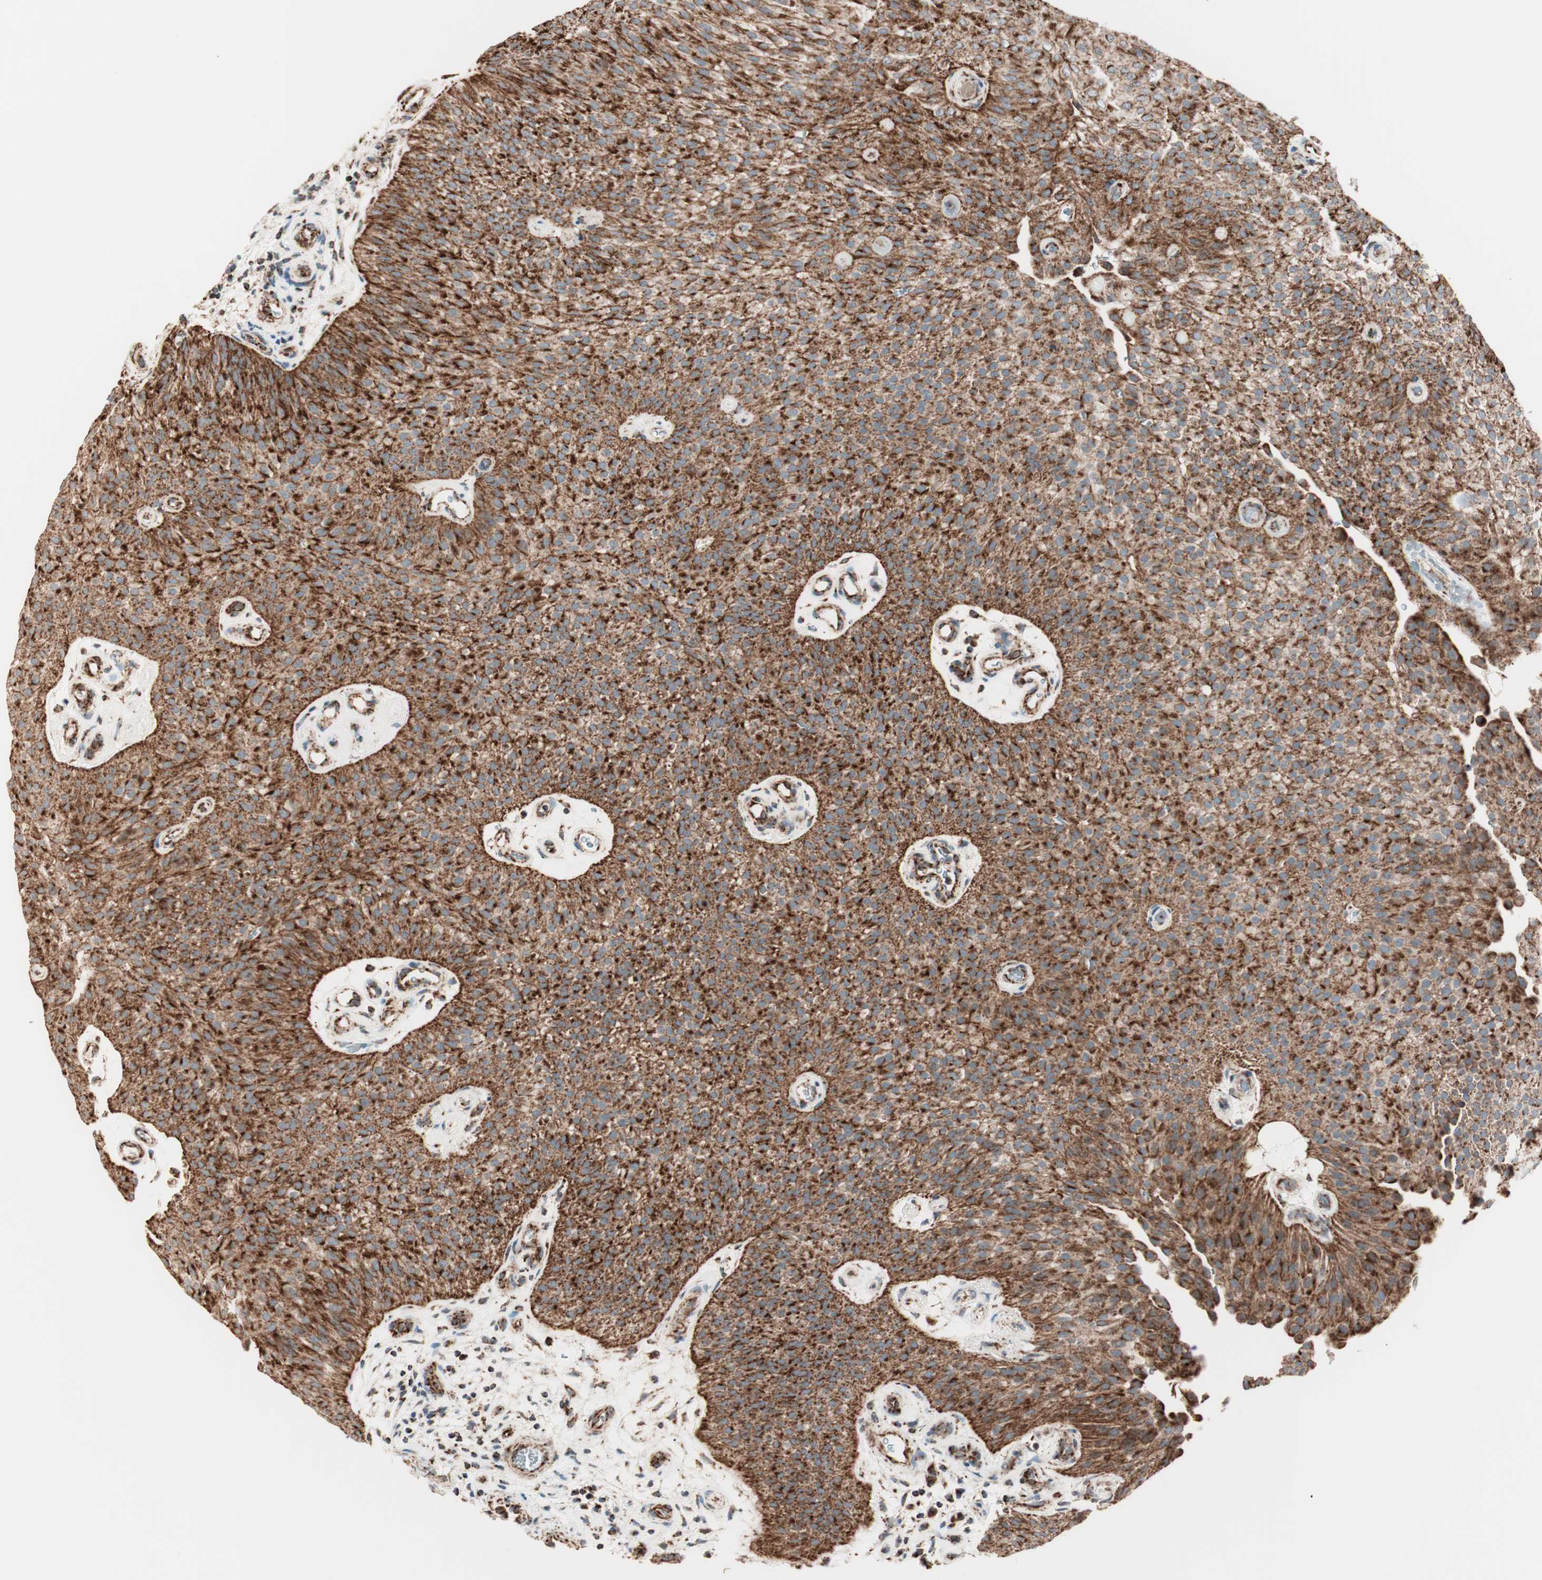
{"staining": {"intensity": "strong", "quantity": ">75%", "location": "cytoplasmic/membranous"}, "tissue": "urothelial cancer", "cell_type": "Tumor cells", "image_type": "cancer", "snomed": [{"axis": "morphology", "description": "Urothelial carcinoma, Low grade"}, {"axis": "topography", "description": "Urinary bladder"}], "caption": "Approximately >75% of tumor cells in urothelial cancer show strong cytoplasmic/membranous protein positivity as visualized by brown immunohistochemical staining.", "gene": "TOMM22", "patient": {"sex": "female", "age": 60}}